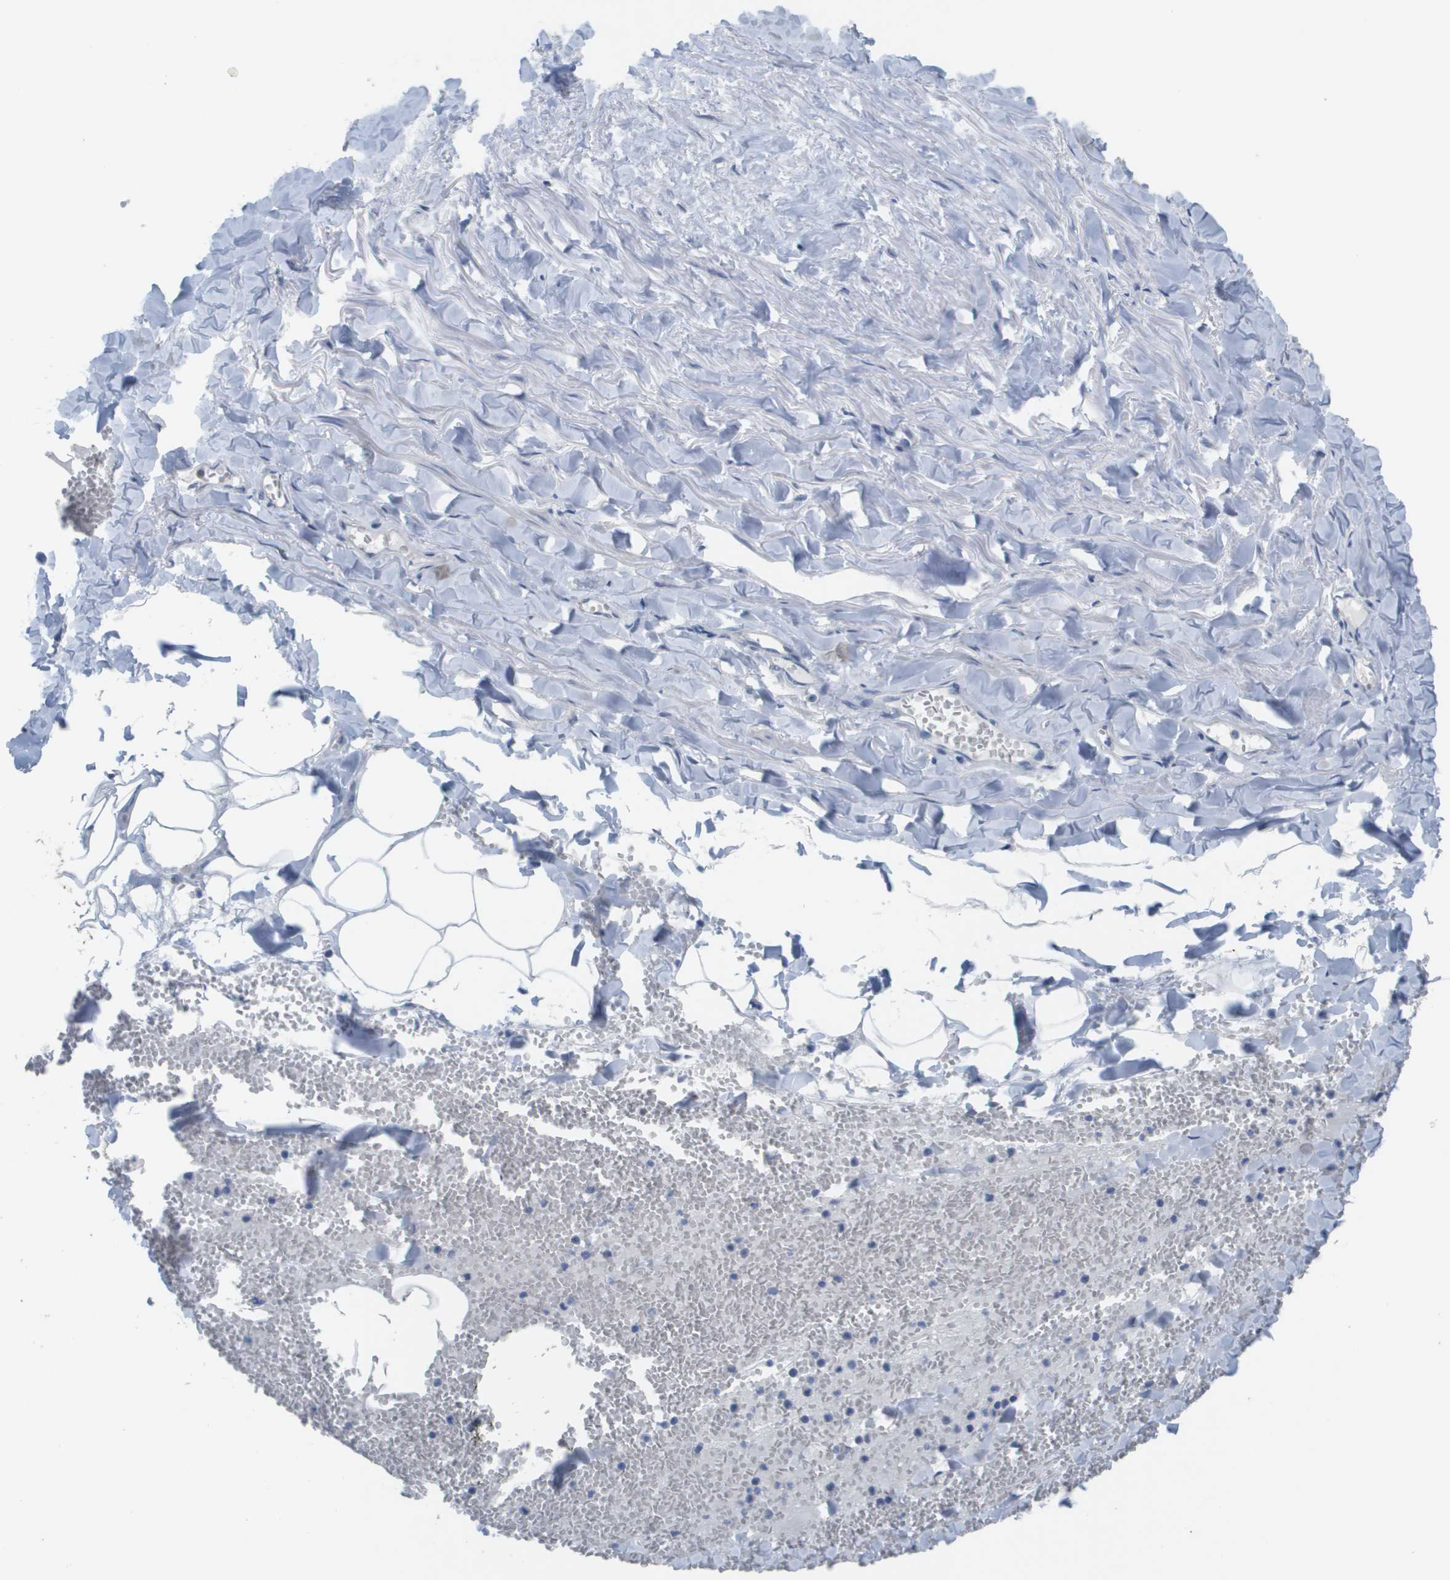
{"staining": {"intensity": "negative", "quantity": "none", "location": "none"}, "tissue": "adipose tissue", "cell_type": "Adipocytes", "image_type": "normal", "snomed": [{"axis": "morphology", "description": "Normal tissue, NOS"}, {"axis": "topography", "description": "Adipose tissue"}, {"axis": "topography", "description": "Peripheral nerve tissue"}], "caption": "This micrograph is of normal adipose tissue stained with IHC to label a protein in brown with the nuclei are counter-stained blue. There is no positivity in adipocytes.", "gene": "MT3", "patient": {"sex": "male", "age": 52}}